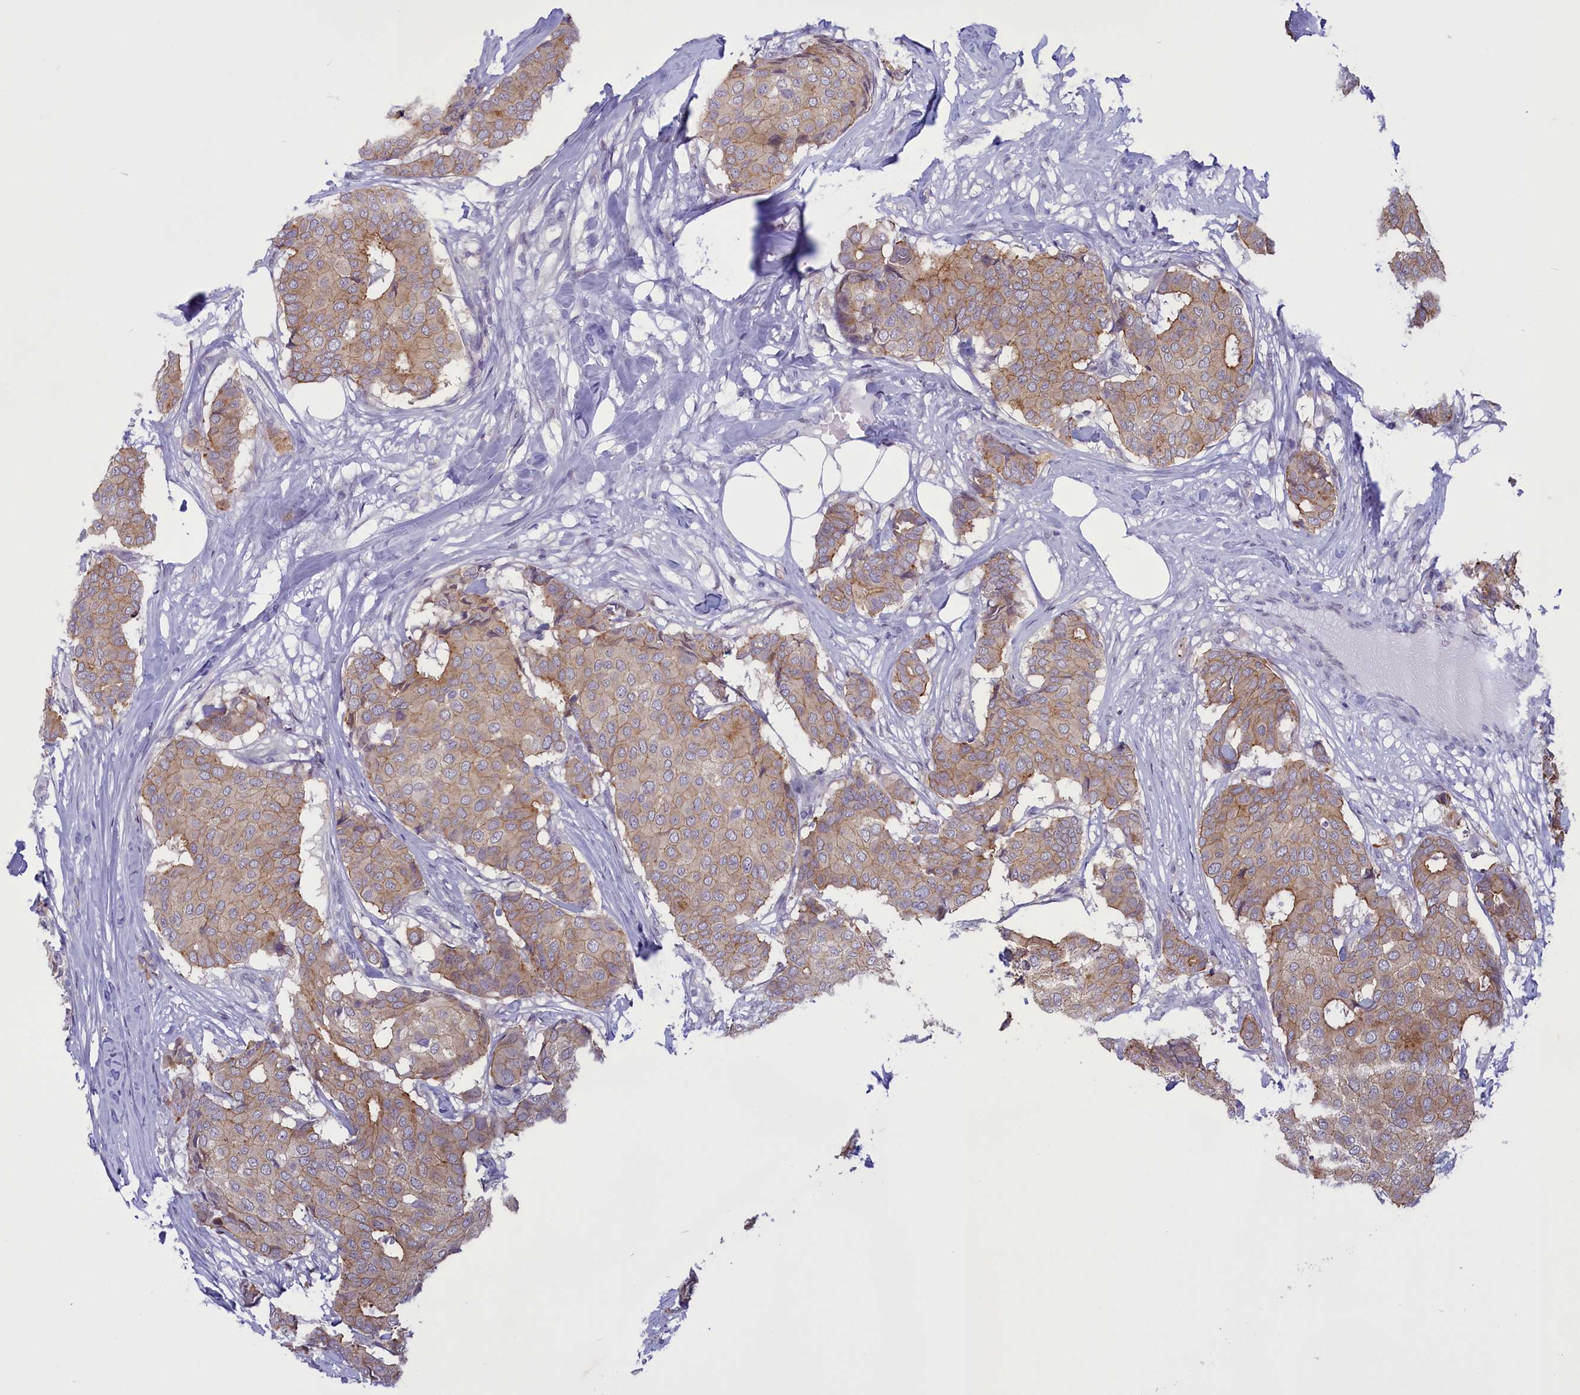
{"staining": {"intensity": "weak", "quantity": "25%-75%", "location": "cytoplasmic/membranous"}, "tissue": "breast cancer", "cell_type": "Tumor cells", "image_type": "cancer", "snomed": [{"axis": "morphology", "description": "Duct carcinoma"}, {"axis": "topography", "description": "Breast"}], "caption": "Immunohistochemical staining of human intraductal carcinoma (breast) reveals weak cytoplasmic/membranous protein positivity in about 25%-75% of tumor cells. The protein of interest is shown in brown color, while the nuclei are stained blue.", "gene": "CORO2A", "patient": {"sex": "female", "age": 75}}